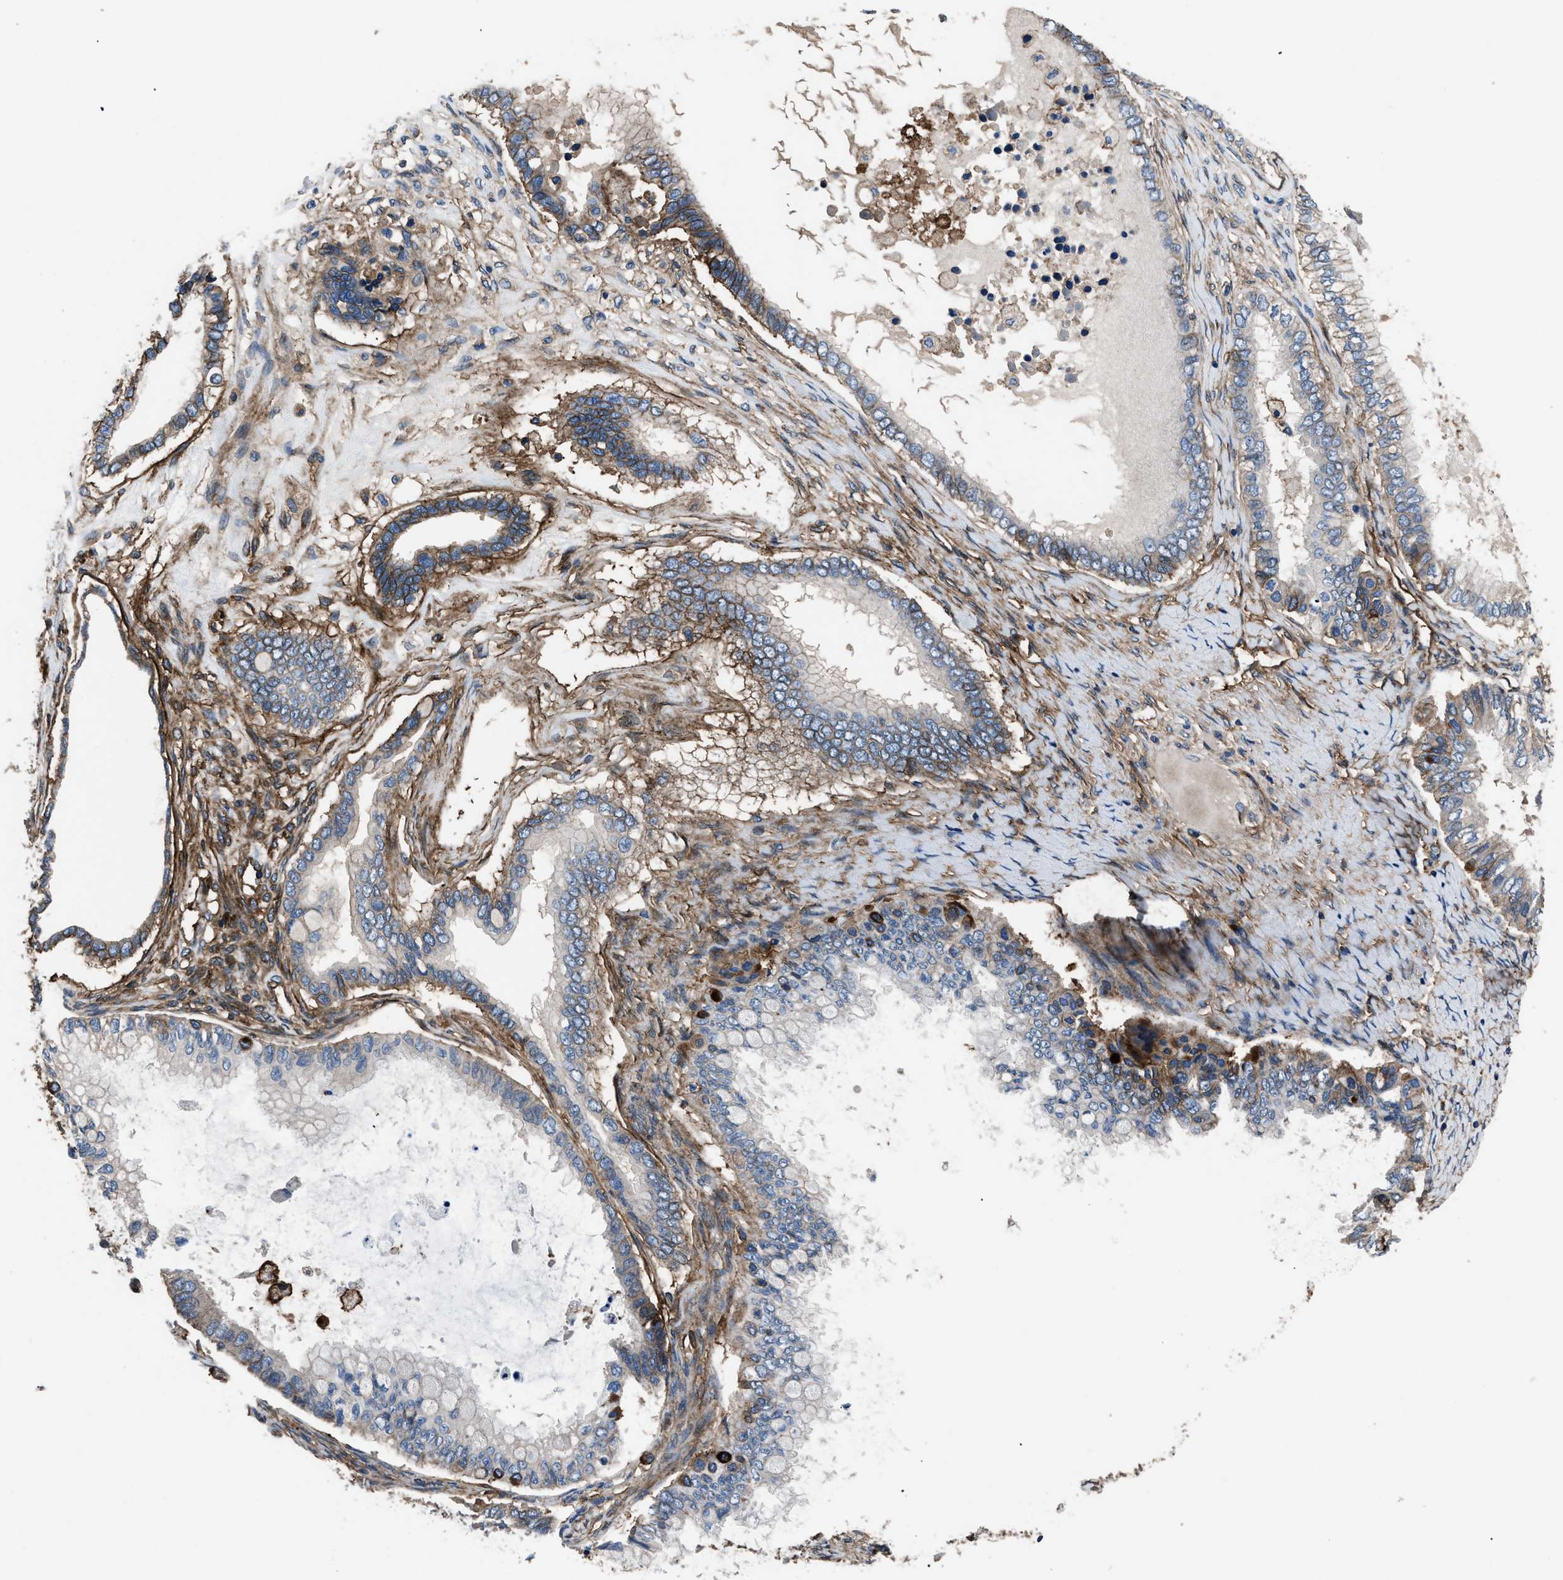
{"staining": {"intensity": "weak", "quantity": "<25%", "location": "cytoplasmic/membranous"}, "tissue": "ovarian cancer", "cell_type": "Tumor cells", "image_type": "cancer", "snomed": [{"axis": "morphology", "description": "Cystadenocarcinoma, mucinous, NOS"}, {"axis": "topography", "description": "Ovary"}], "caption": "An image of human ovarian cancer (mucinous cystadenocarcinoma) is negative for staining in tumor cells.", "gene": "CD276", "patient": {"sex": "female", "age": 80}}